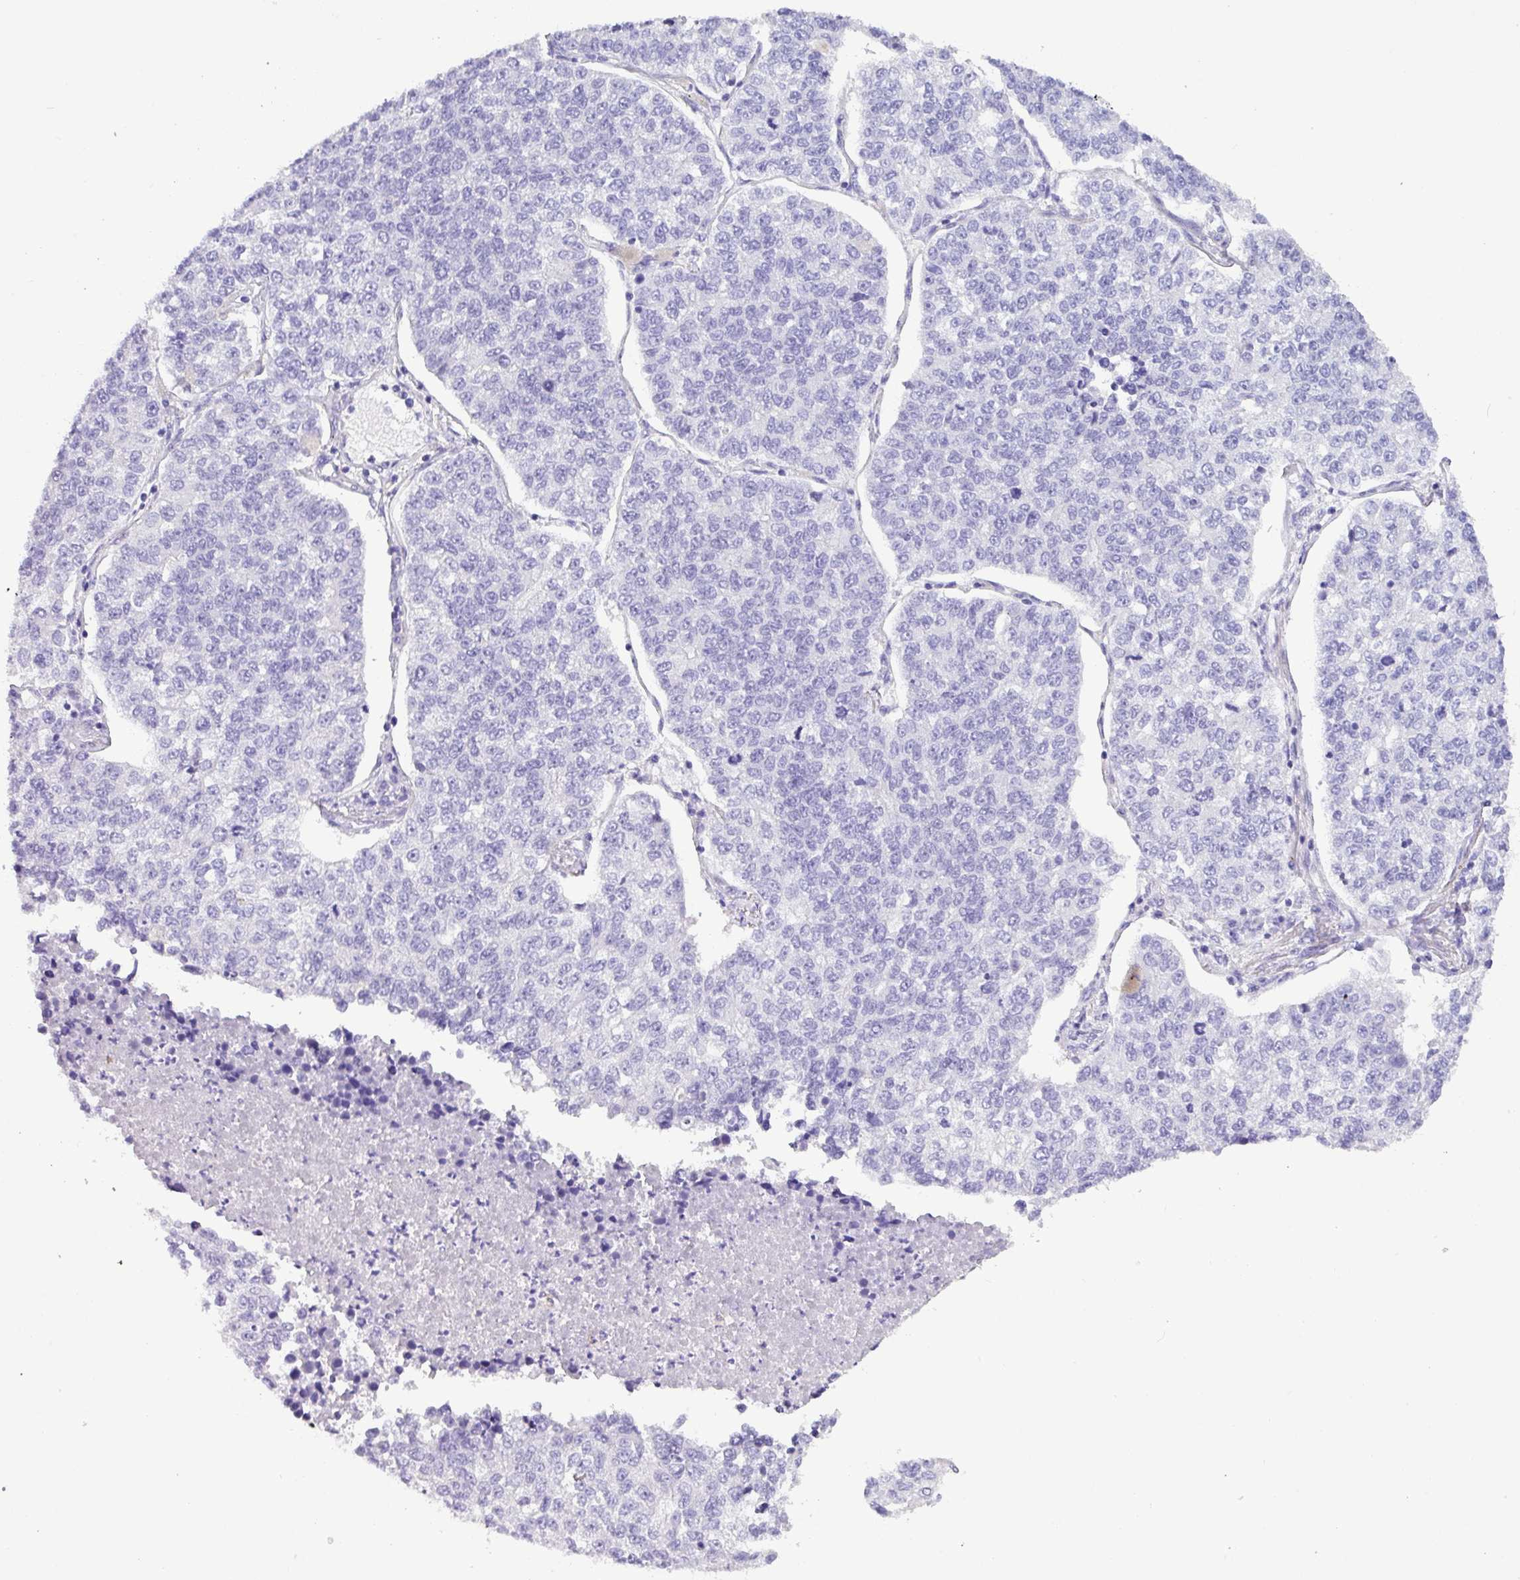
{"staining": {"intensity": "negative", "quantity": "none", "location": "none"}, "tissue": "lung cancer", "cell_type": "Tumor cells", "image_type": "cancer", "snomed": [{"axis": "morphology", "description": "Adenocarcinoma, NOS"}, {"axis": "topography", "description": "Lung"}], "caption": "This is an IHC micrograph of lung cancer. There is no expression in tumor cells.", "gene": "MRM2", "patient": {"sex": "male", "age": 49}}